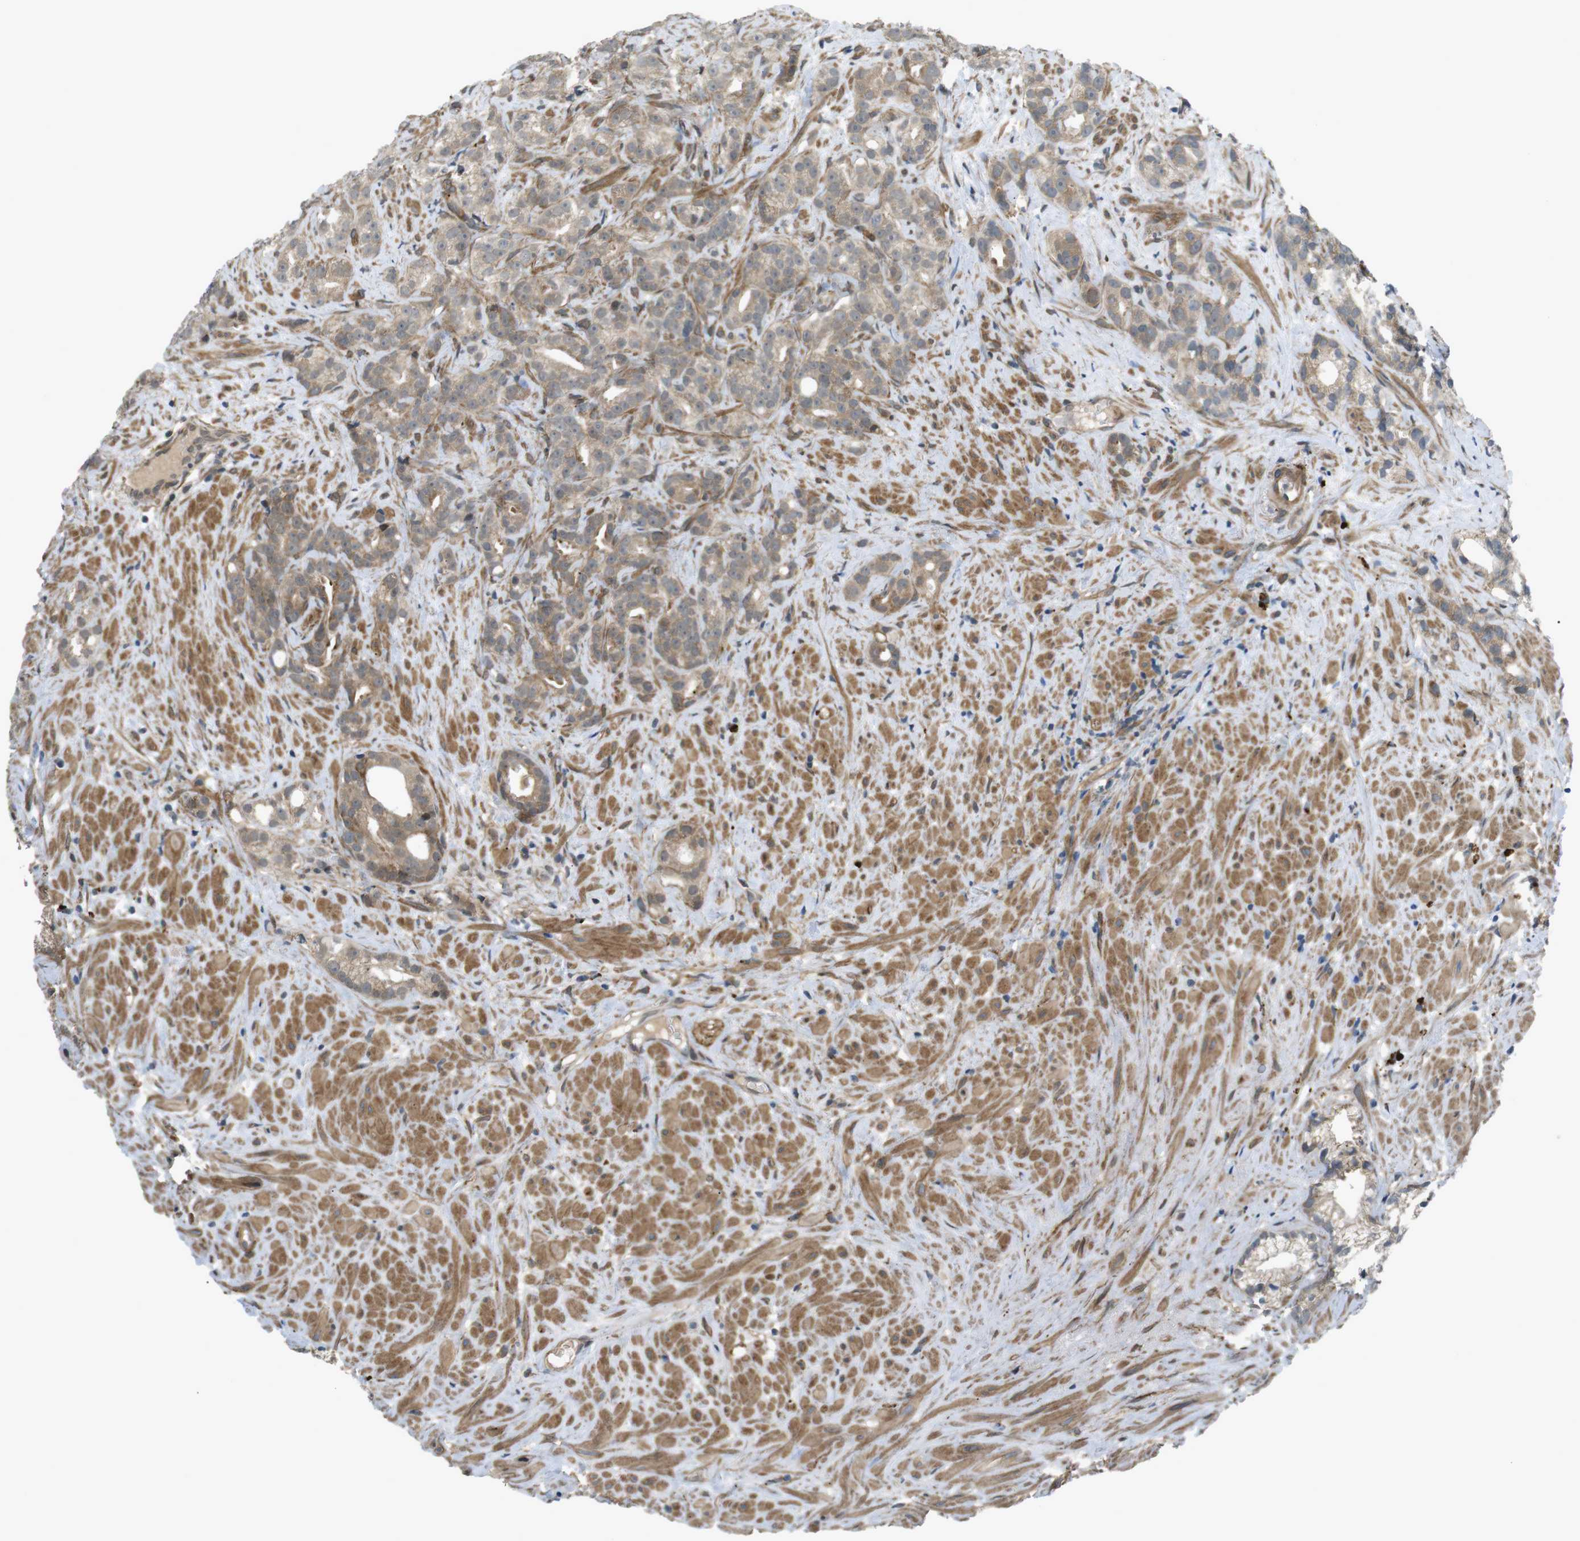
{"staining": {"intensity": "weak", "quantity": ">75%", "location": "cytoplasmic/membranous"}, "tissue": "prostate cancer", "cell_type": "Tumor cells", "image_type": "cancer", "snomed": [{"axis": "morphology", "description": "Adenocarcinoma, Low grade"}, {"axis": "topography", "description": "Prostate"}], "caption": "Human prostate cancer (adenocarcinoma (low-grade)) stained with a protein marker demonstrates weak staining in tumor cells.", "gene": "KANK2", "patient": {"sex": "male", "age": 89}}